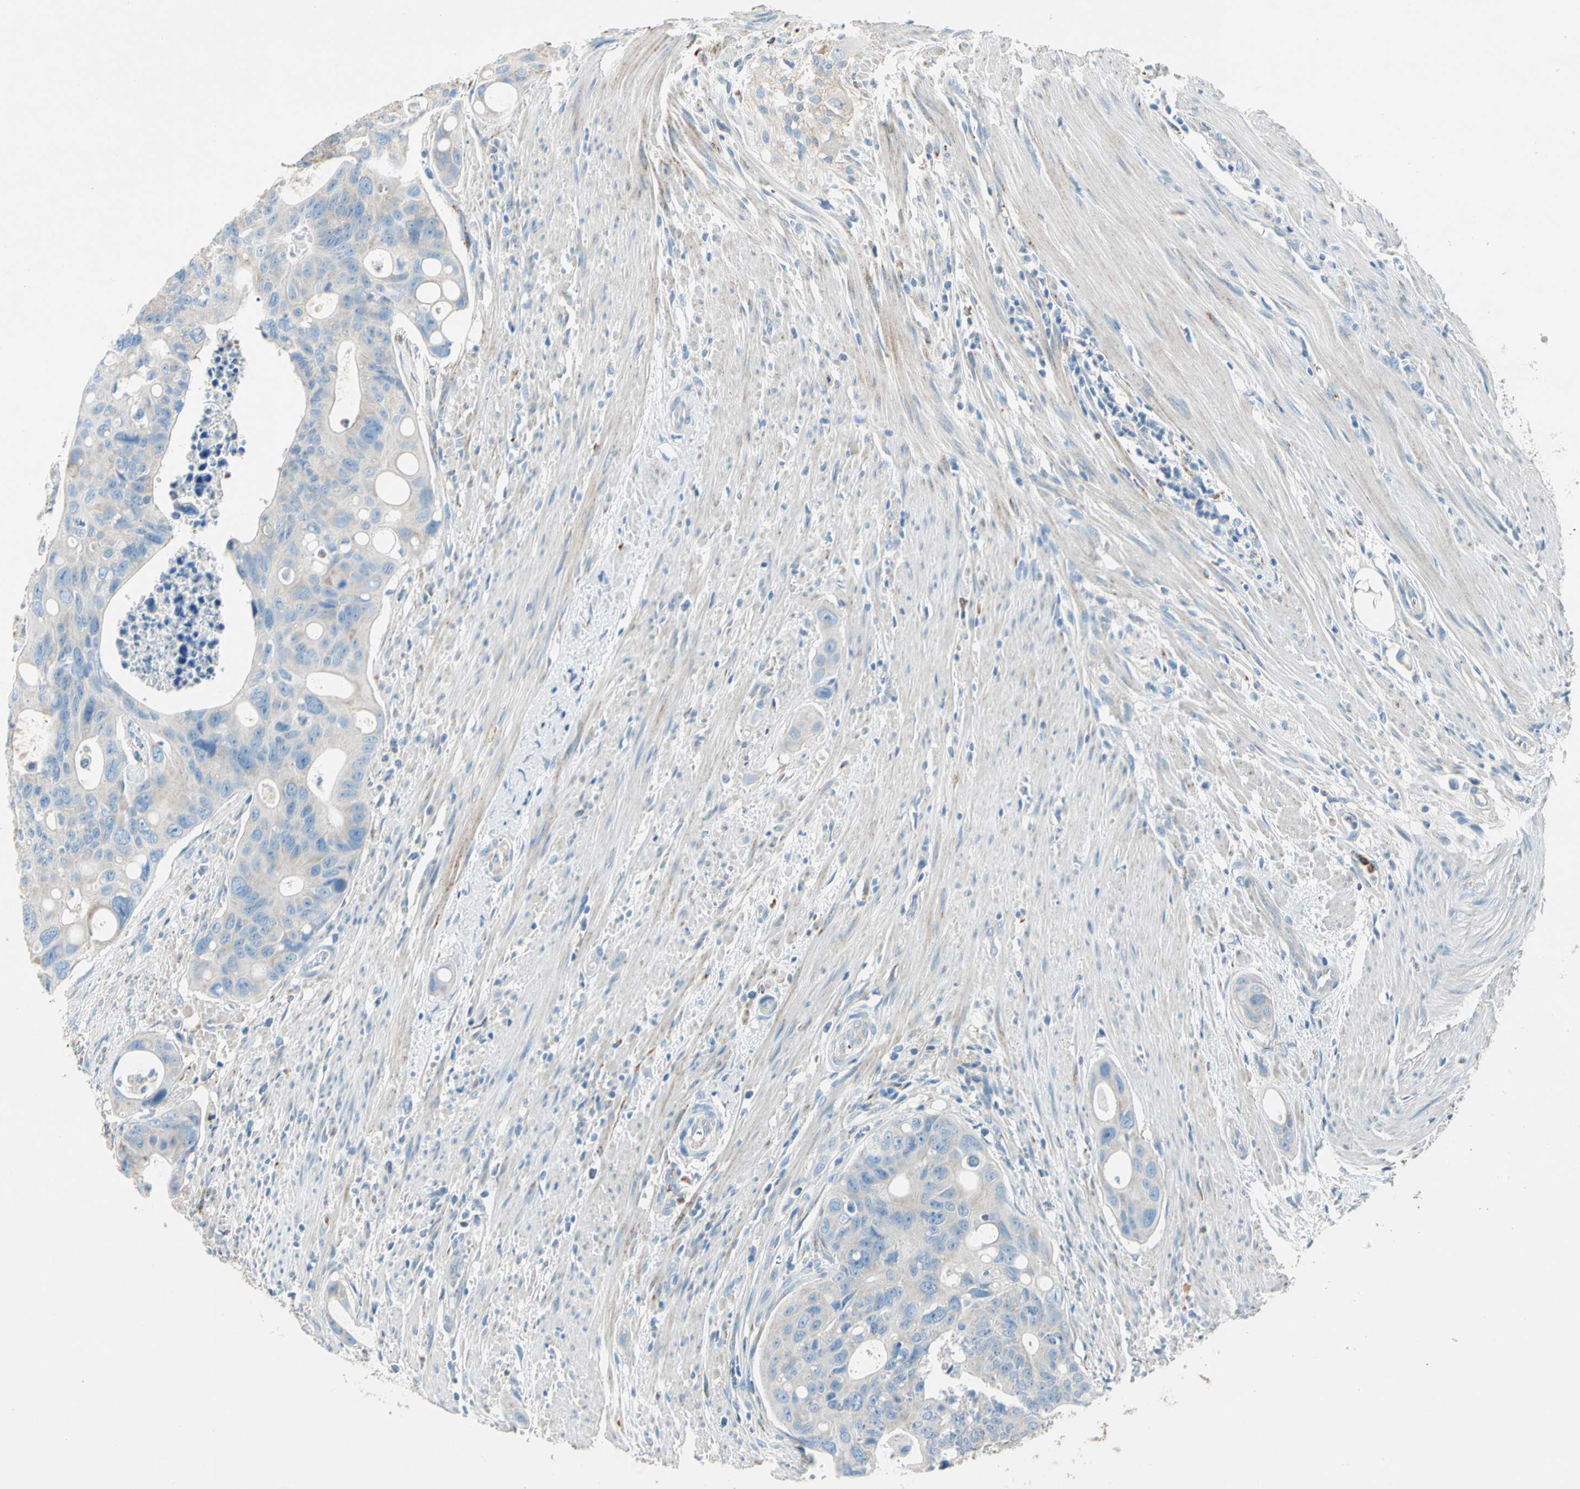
{"staining": {"intensity": "moderate", "quantity": ">75%", "location": "cytoplasmic/membranous"}, "tissue": "colorectal cancer", "cell_type": "Tumor cells", "image_type": "cancer", "snomed": [{"axis": "morphology", "description": "Adenocarcinoma, NOS"}, {"axis": "topography", "description": "Colon"}], "caption": "Adenocarcinoma (colorectal) was stained to show a protein in brown. There is medium levels of moderate cytoplasmic/membranous staining in approximately >75% of tumor cells.", "gene": "LY6G6F", "patient": {"sex": "female", "age": 57}}